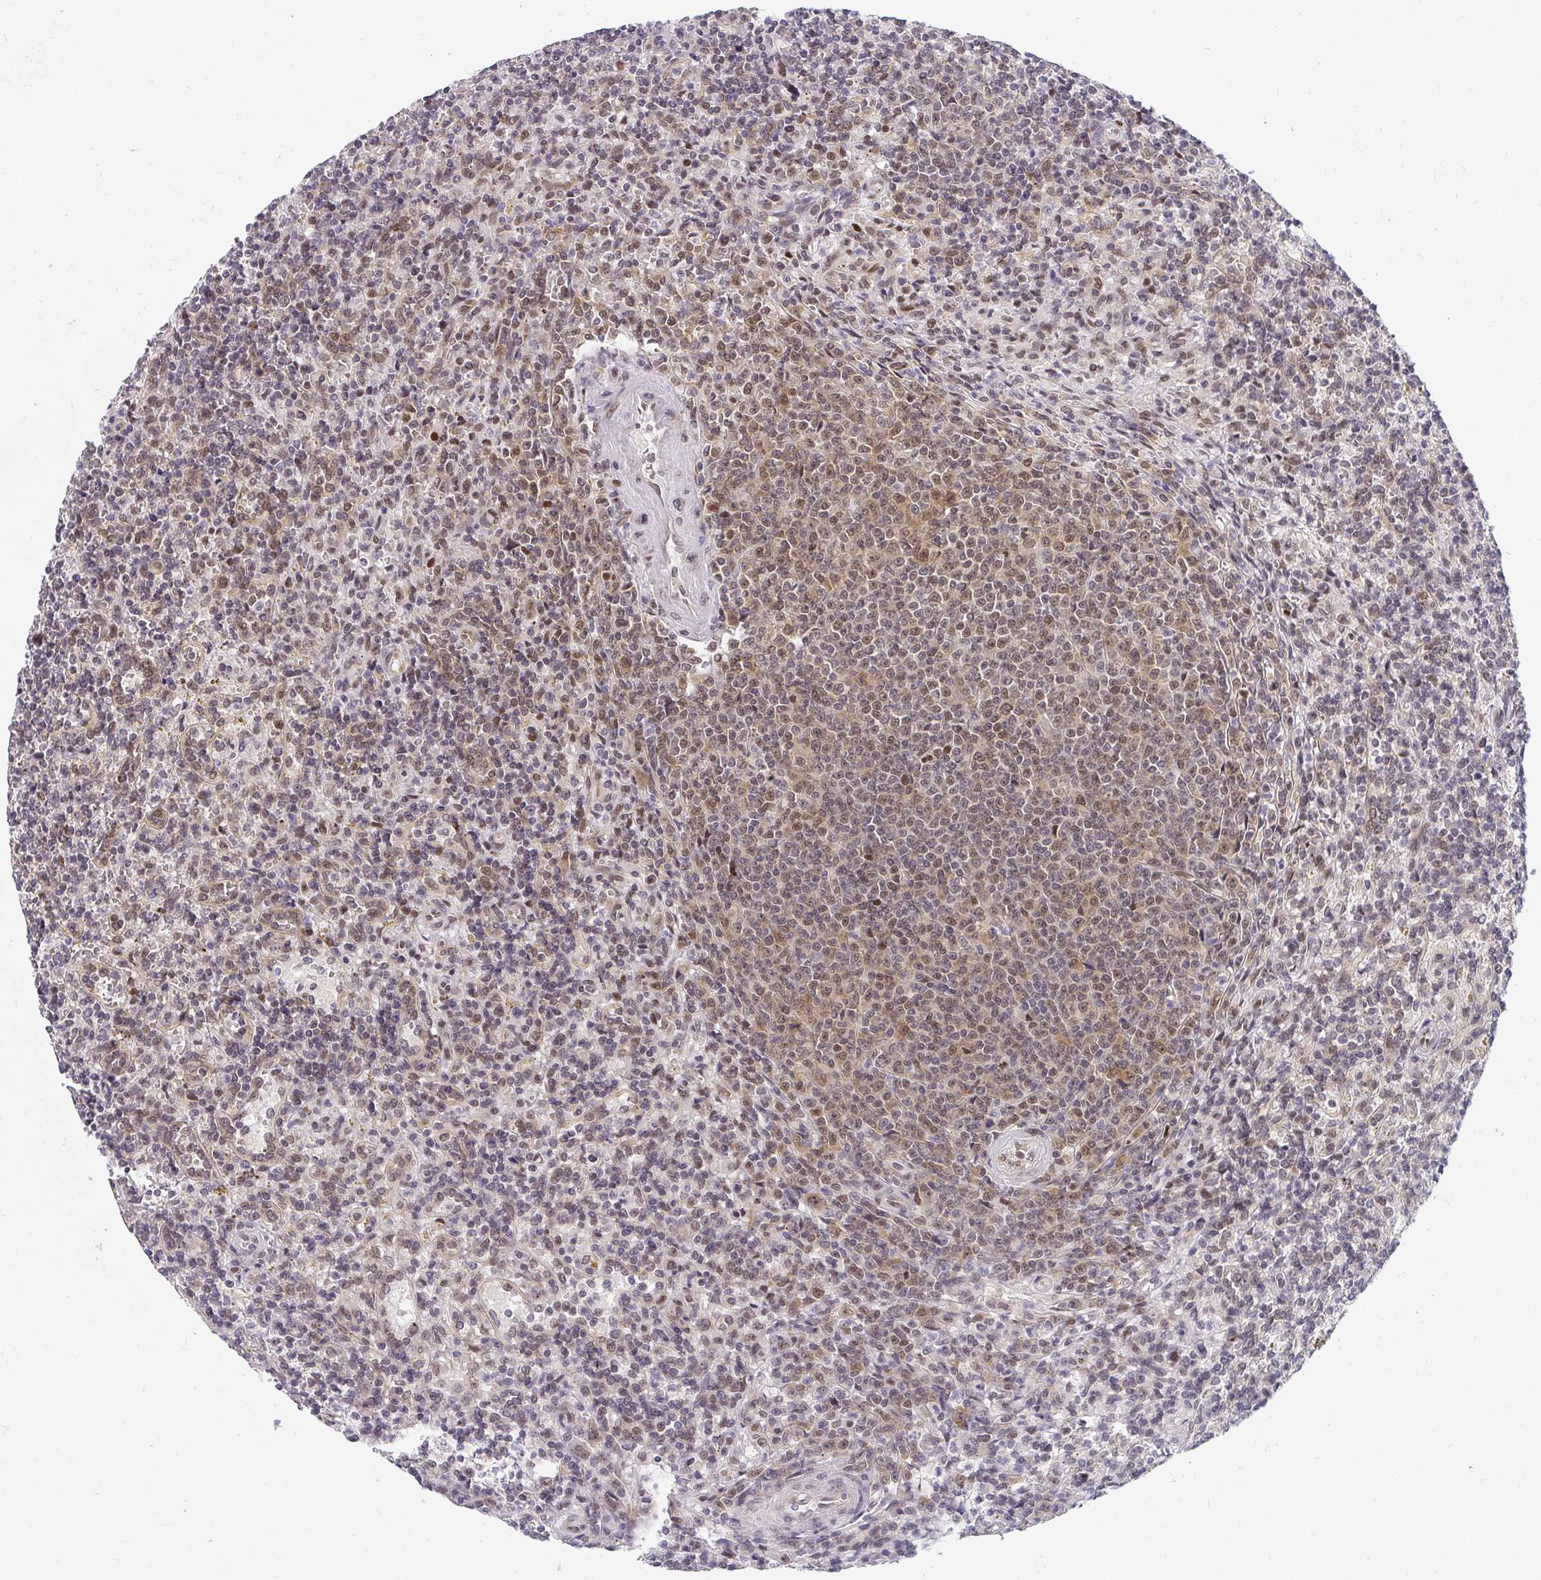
{"staining": {"intensity": "moderate", "quantity": "<25%", "location": "nuclear"}, "tissue": "lymphoma", "cell_type": "Tumor cells", "image_type": "cancer", "snomed": [{"axis": "morphology", "description": "Malignant lymphoma, non-Hodgkin's type, Low grade"}, {"axis": "topography", "description": "Spleen"}], "caption": "An image of human low-grade malignant lymphoma, non-Hodgkin's type stained for a protein reveals moderate nuclear brown staining in tumor cells.", "gene": "SYNCRIP", "patient": {"sex": "male", "age": 67}}